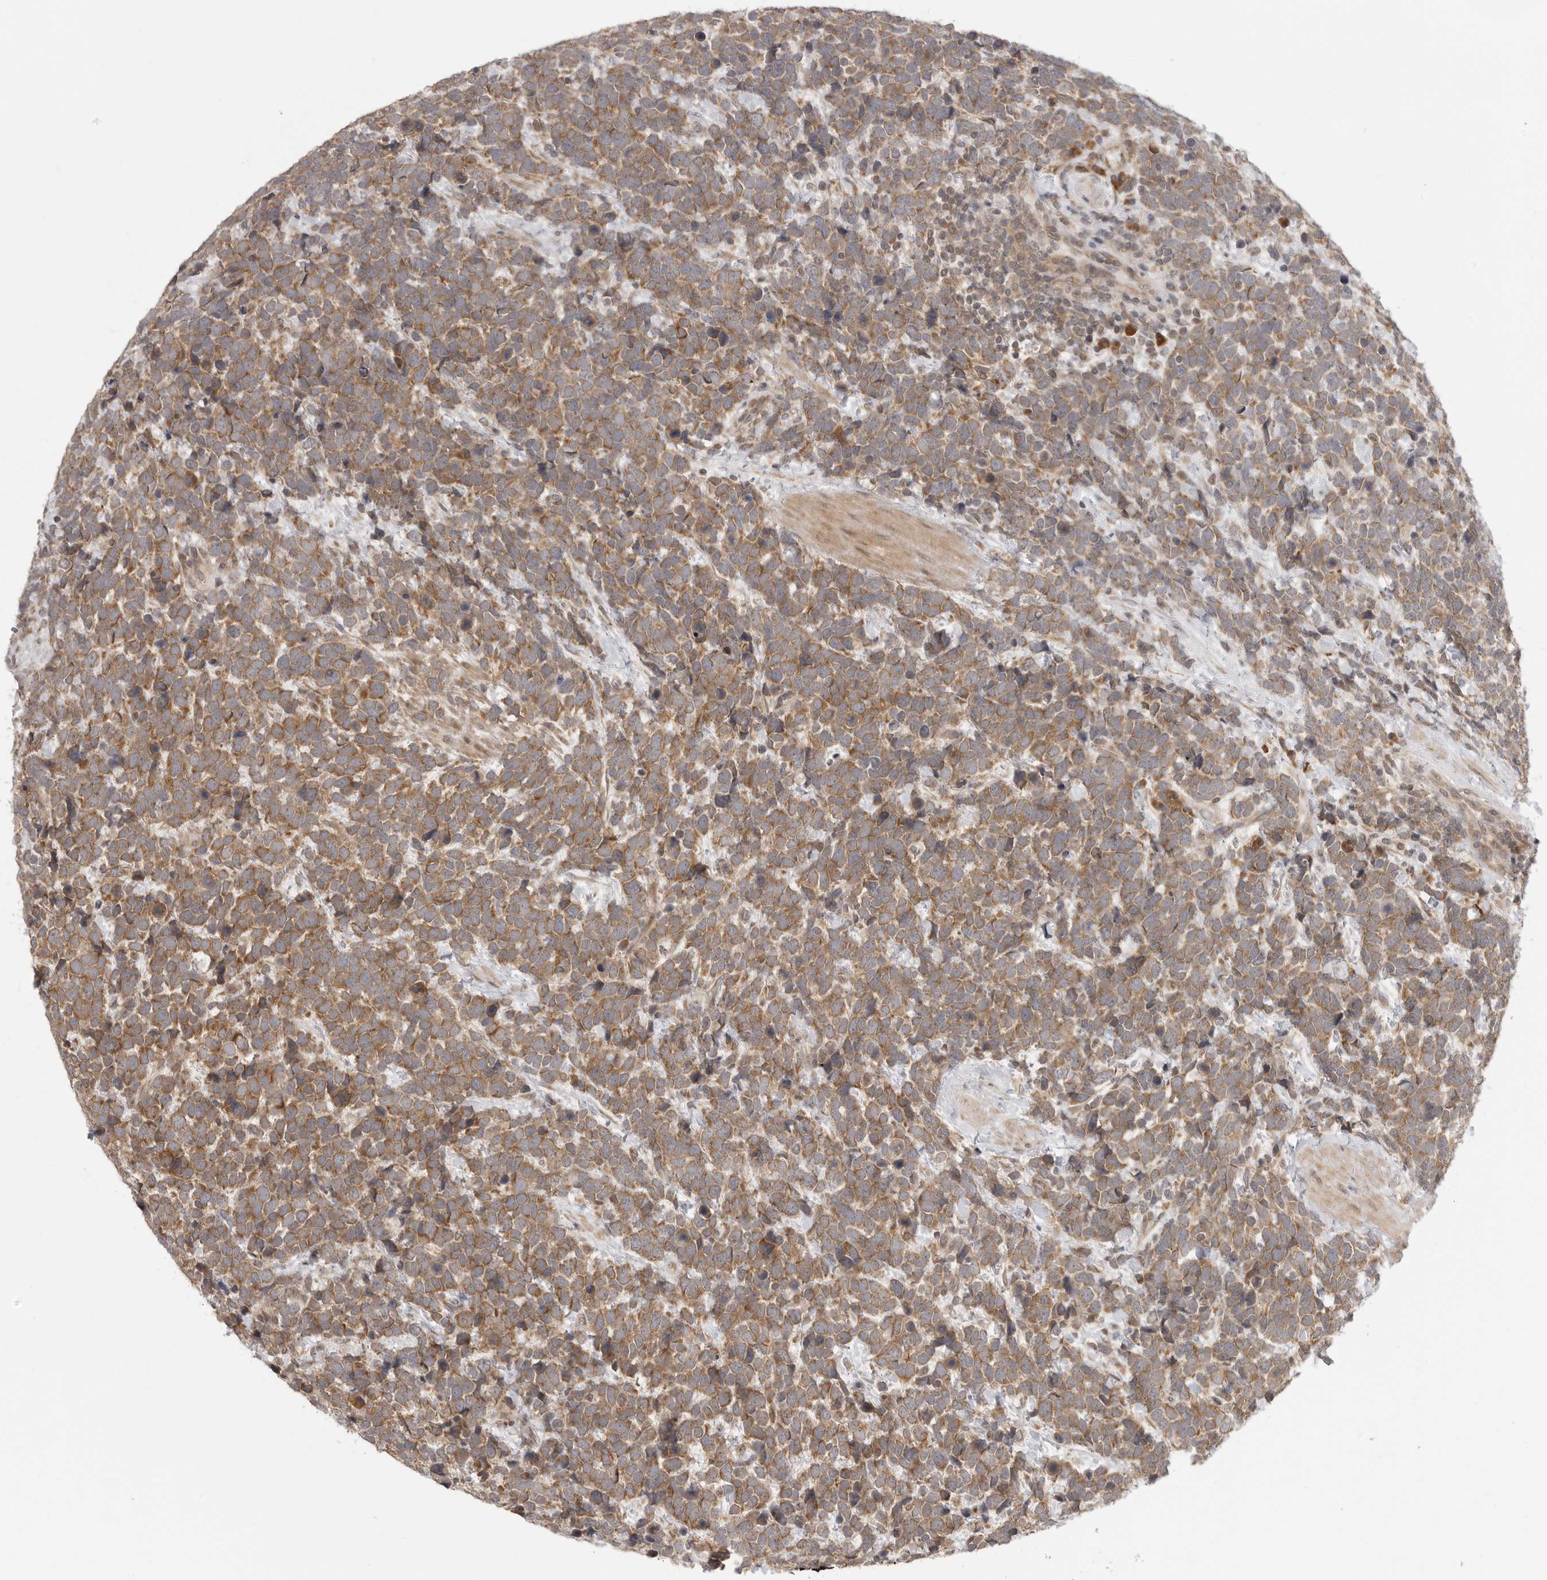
{"staining": {"intensity": "moderate", "quantity": ">75%", "location": "cytoplasmic/membranous"}, "tissue": "urothelial cancer", "cell_type": "Tumor cells", "image_type": "cancer", "snomed": [{"axis": "morphology", "description": "Urothelial carcinoma, High grade"}, {"axis": "topography", "description": "Urinary bladder"}], "caption": "Immunohistochemistry of human urothelial cancer demonstrates medium levels of moderate cytoplasmic/membranous staining in about >75% of tumor cells.", "gene": "PRRC2A", "patient": {"sex": "female", "age": 82}}